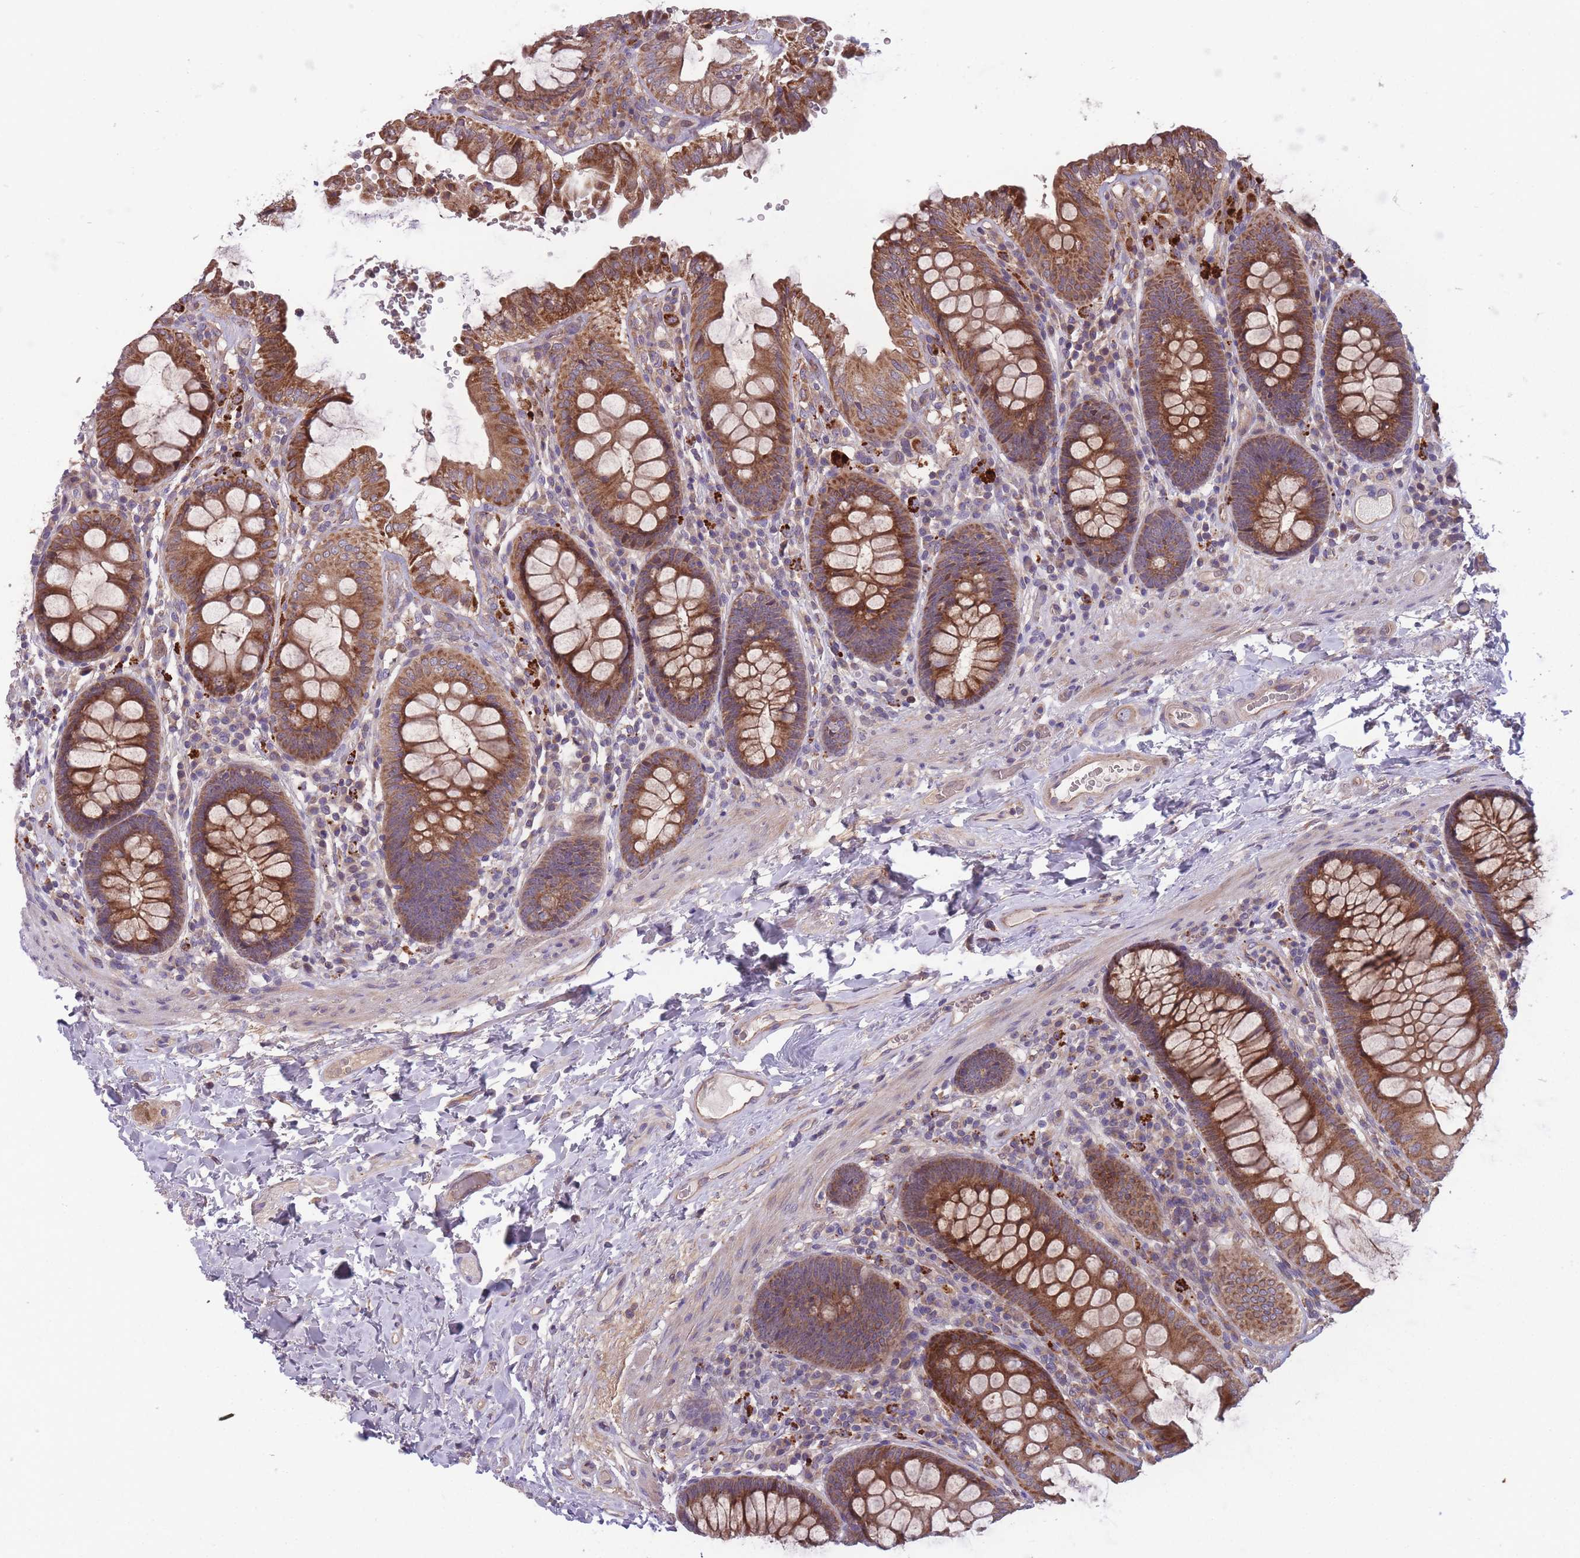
{"staining": {"intensity": "weak", "quantity": ">75%", "location": "cytoplasmic/membranous"}, "tissue": "colon", "cell_type": "Endothelial cells", "image_type": "normal", "snomed": [{"axis": "morphology", "description": "Normal tissue, NOS"}, {"axis": "topography", "description": "Colon"}], "caption": "The photomicrograph reveals a brown stain indicating the presence of a protein in the cytoplasmic/membranous of endothelial cells in colon. (DAB (3,3'-diaminobenzidine) IHC with brightfield microscopy, high magnification).", "gene": "ITPKC", "patient": {"sex": "male", "age": 84}}